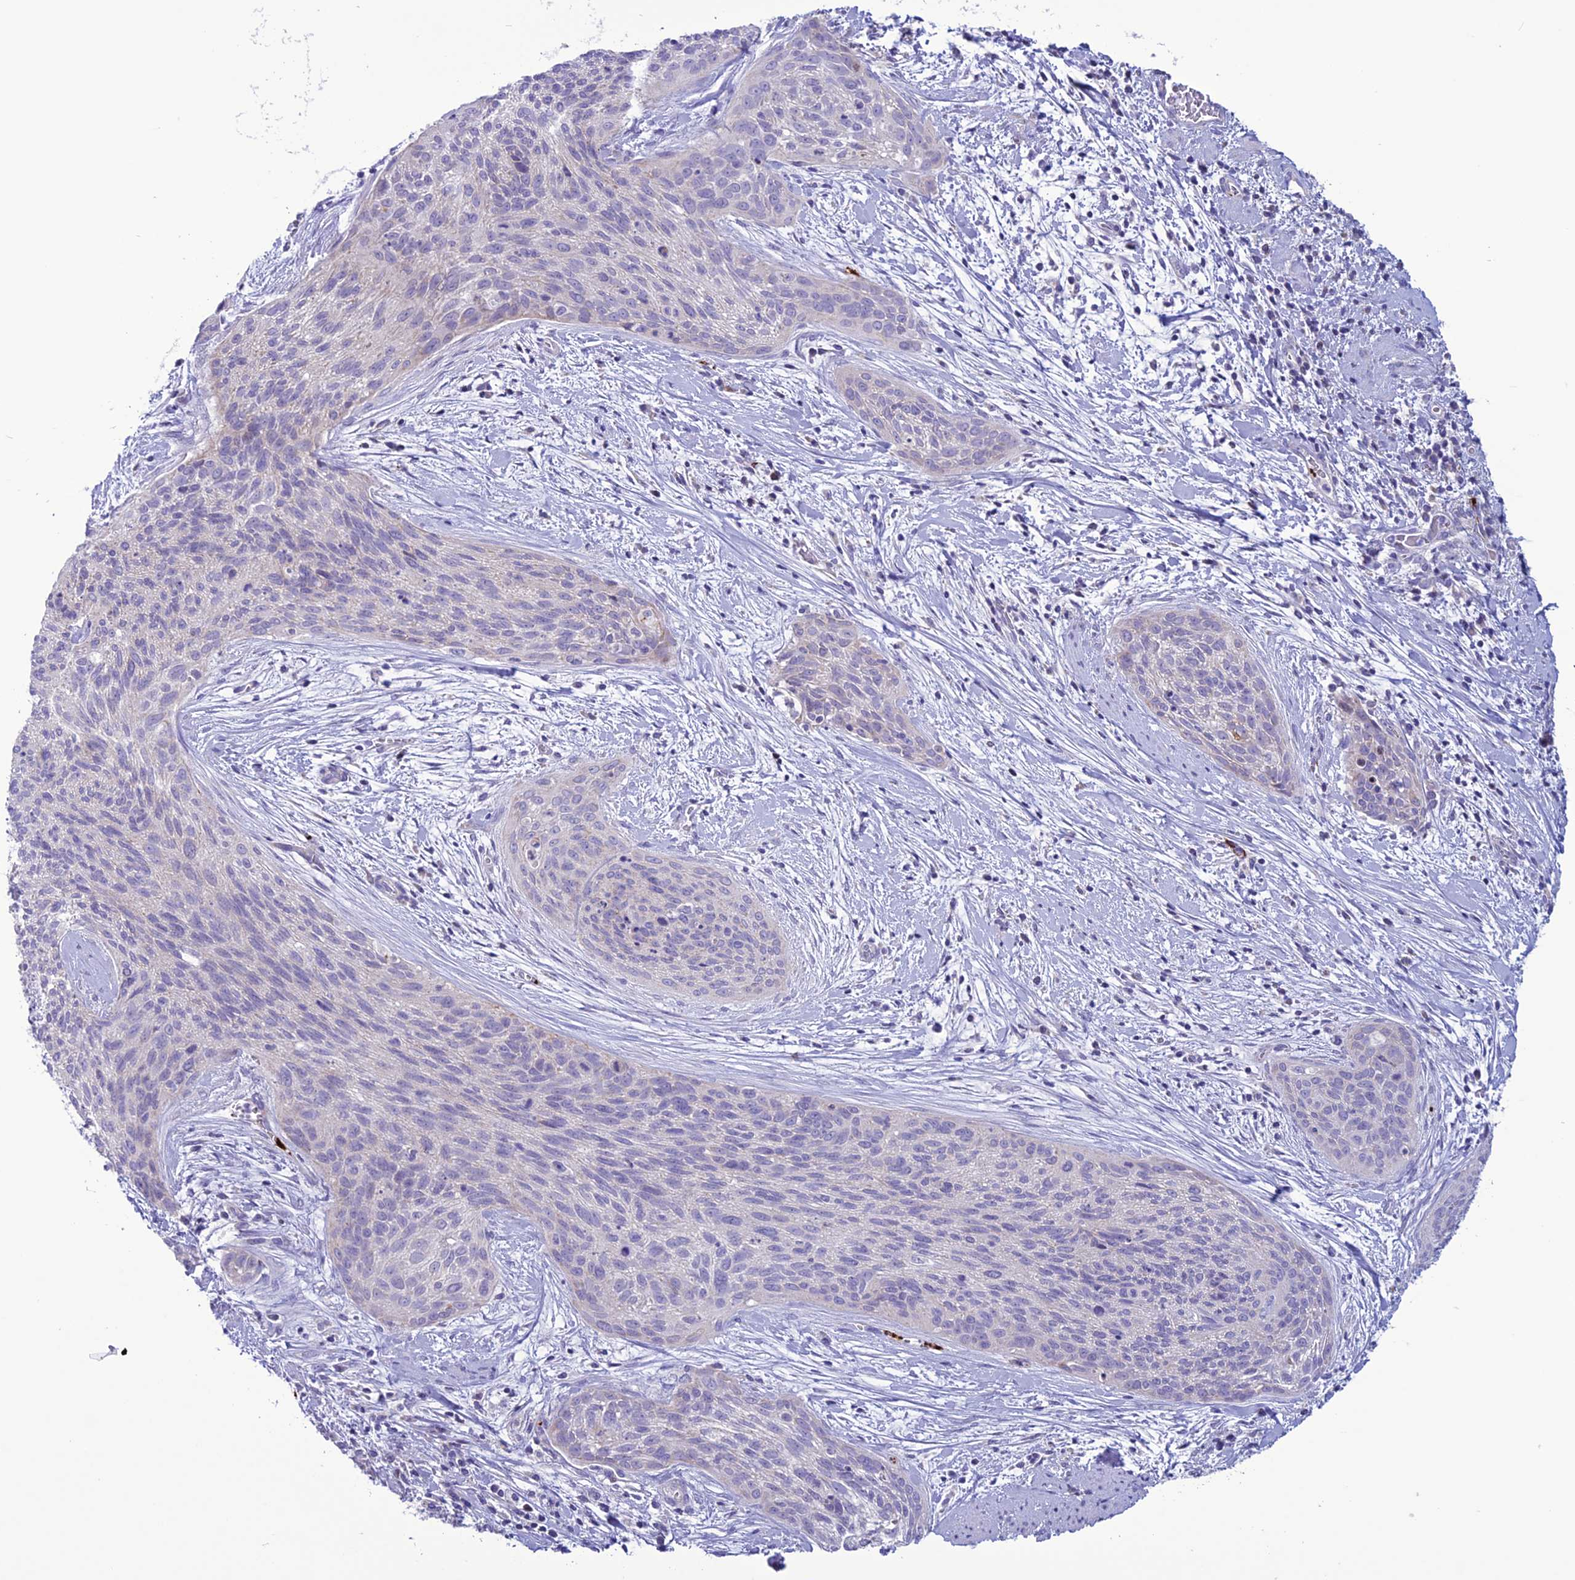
{"staining": {"intensity": "negative", "quantity": "none", "location": "none"}, "tissue": "cervical cancer", "cell_type": "Tumor cells", "image_type": "cancer", "snomed": [{"axis": "morphology", "description": "Squamous cell carcinoma, NOS"}, {"axis": "topography", "description": "Cervix"}], "caption": "Cervical cancer was stained to show a protein in brown. There is no significant staining in tumor cells. (Brightfield microscopy of DAB IHC at high magnification).", "gene": "C21orf140", "patient": {"sex": "female", "age": 55}}